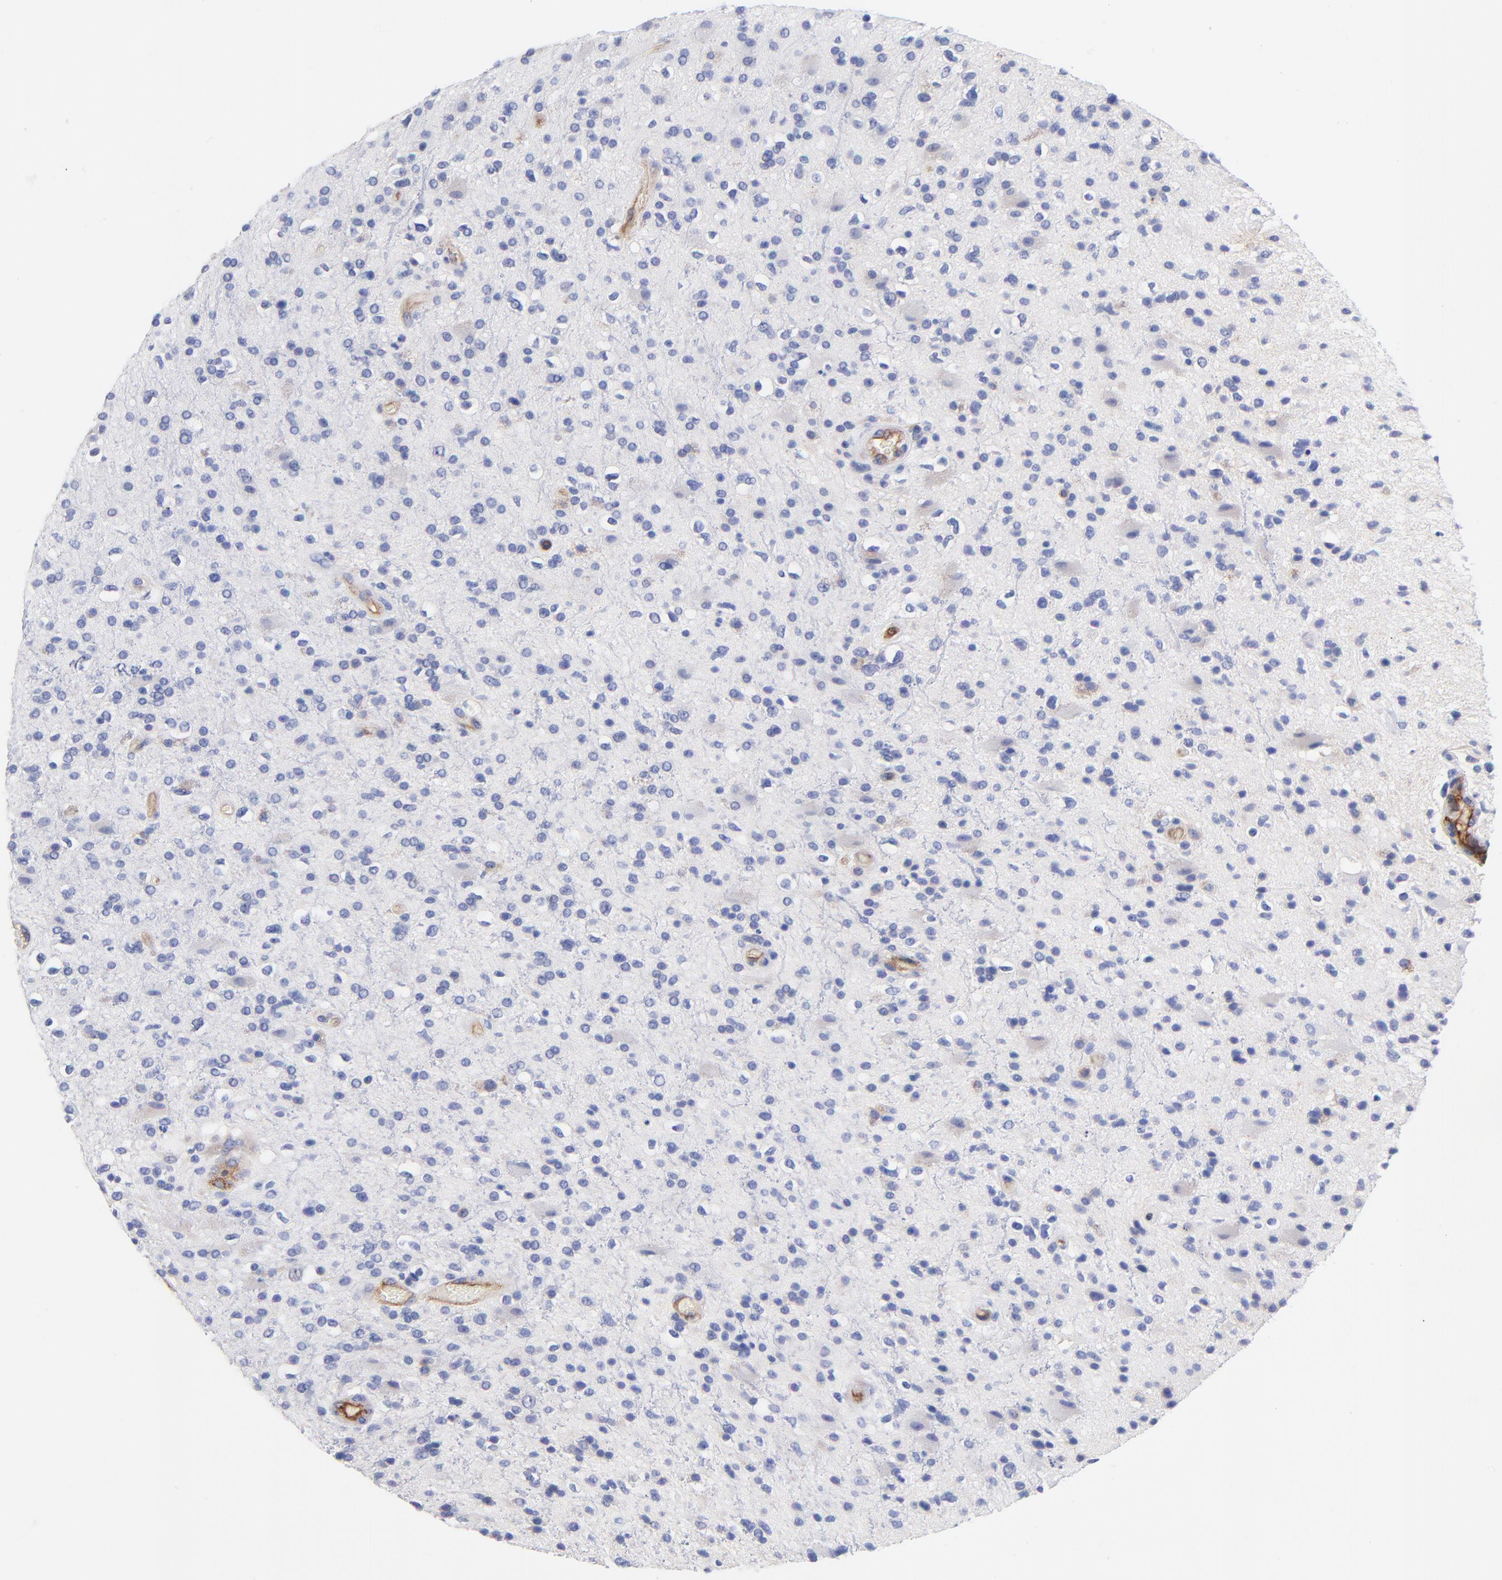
{"staining": {"intensity": "negative", "quantity": "none", "location": "none"}, "tissue": "glioma", "cell_type": "Tumor cells", "image_type": "cancer", "snomed": [{"axis": "morphology", "description": "Glioma, malignant, High grade"}, {"axis": "topography", "description": "Brain"}], "caption": "Tumor cells are negative for brown protein staining in high-grade glioma (malignant). (Brightfield microscopy of DAB immunohistochemistry at high magnification).", "gene": "SLC44A2", "patient": {"sex": "male", "age": 33}}